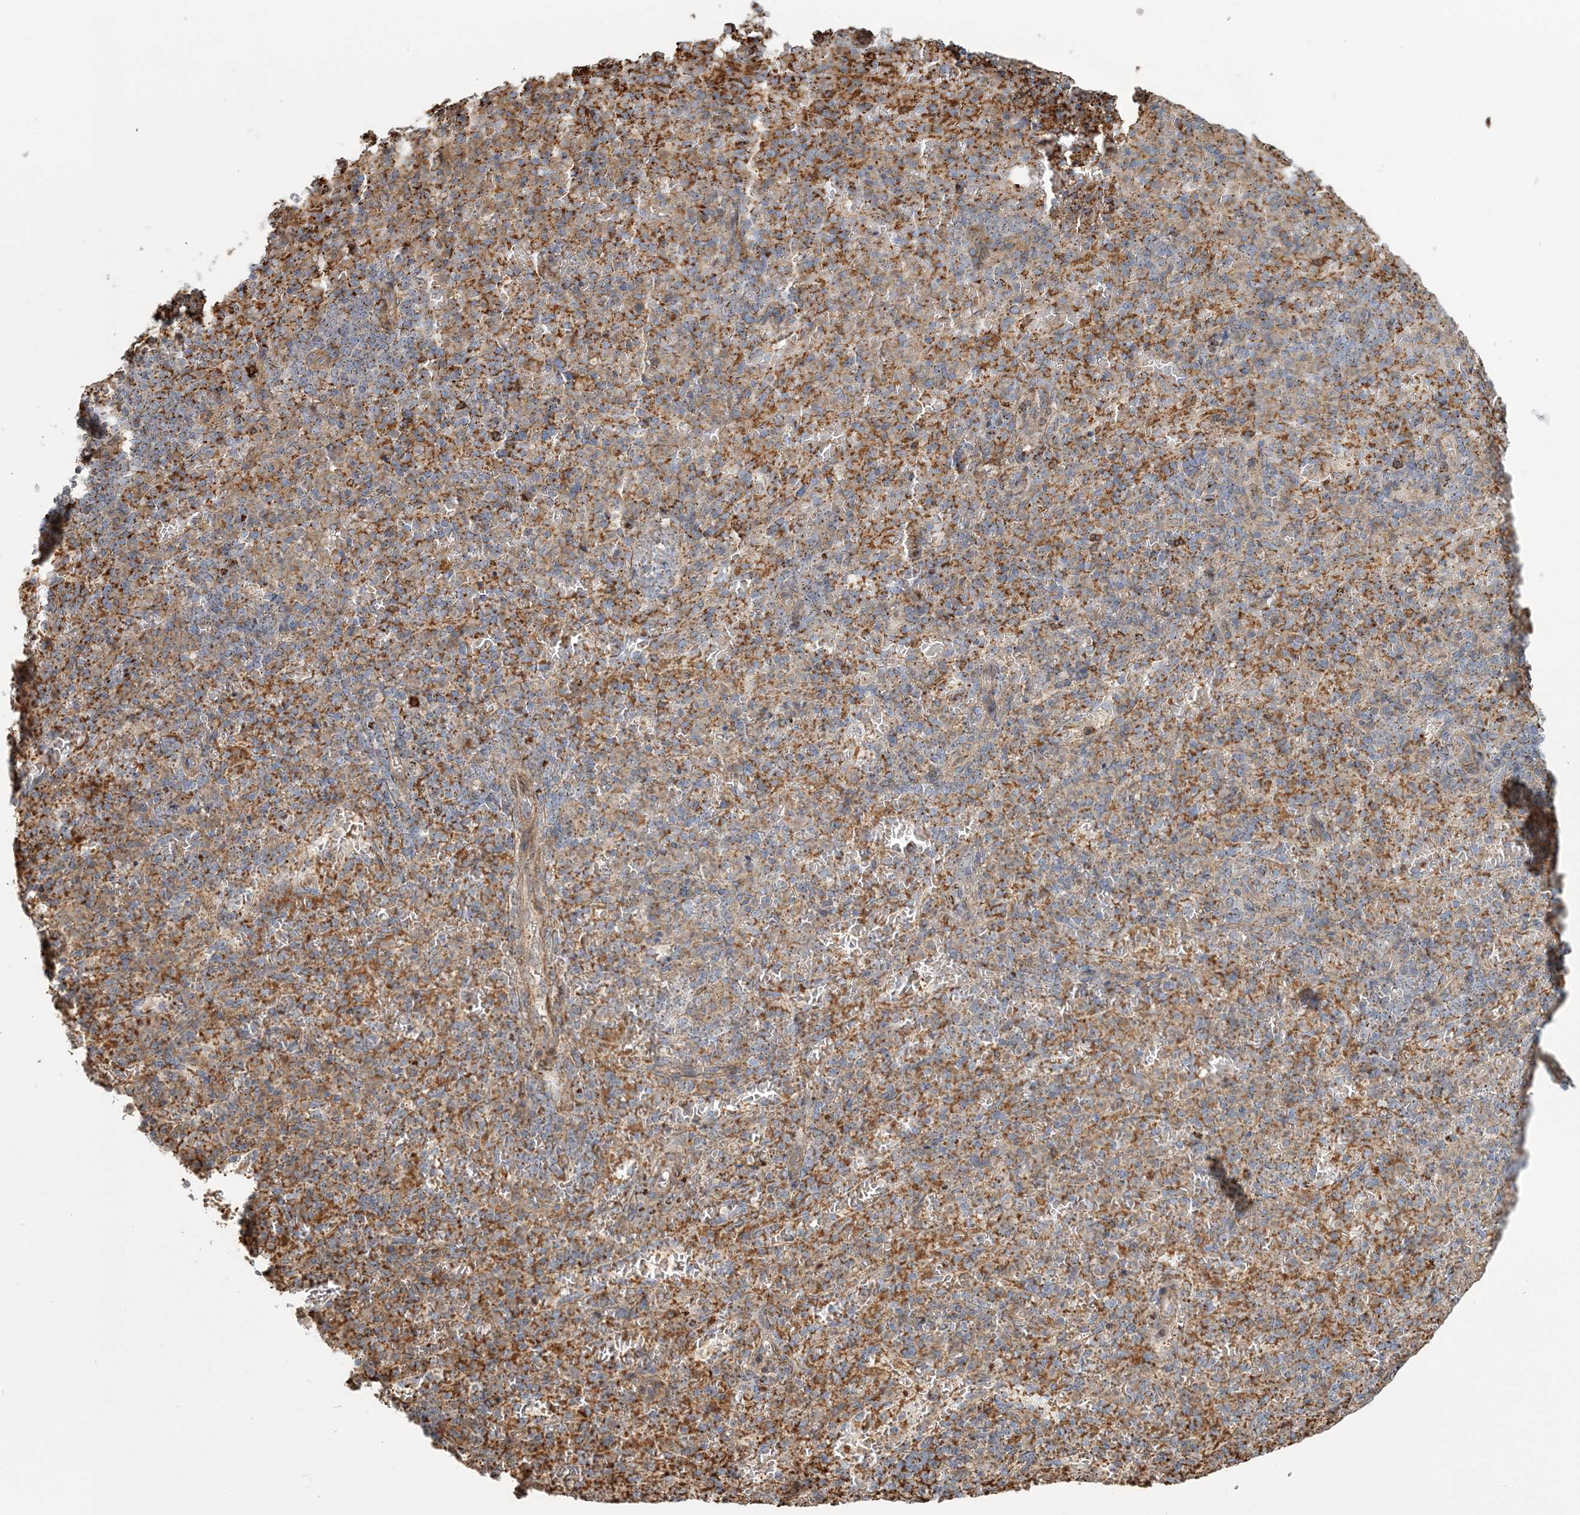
{"staining": {"intensity": "moderate", "quantity": "25%-75%", "location": "cytoplasmic/membranous"}, "tissue": "spleen", "cell_type": "Cells in red pulp", "image_type": "normal", "snomed": [{"axis": "morphology", "description": "Normal tissue, NOS"}, {"axis": "topography", "description": "Spleen"}], "caption": "Immunohistochemistry (IHC) staining of unremarkable spleen, which exhibits medium levels of moderate cytoplasmic/membranous staining in about 25%-75% of cells in red pulp indicating moderate cytoplasmic/membranous protein staining. The staining was performed using DAB (brown) for protein detection and nuclei were counterstained in hematoxylin (blue).", "gene": "TRAF3IP2", "patient": {"sex": "female", "age": 74}}